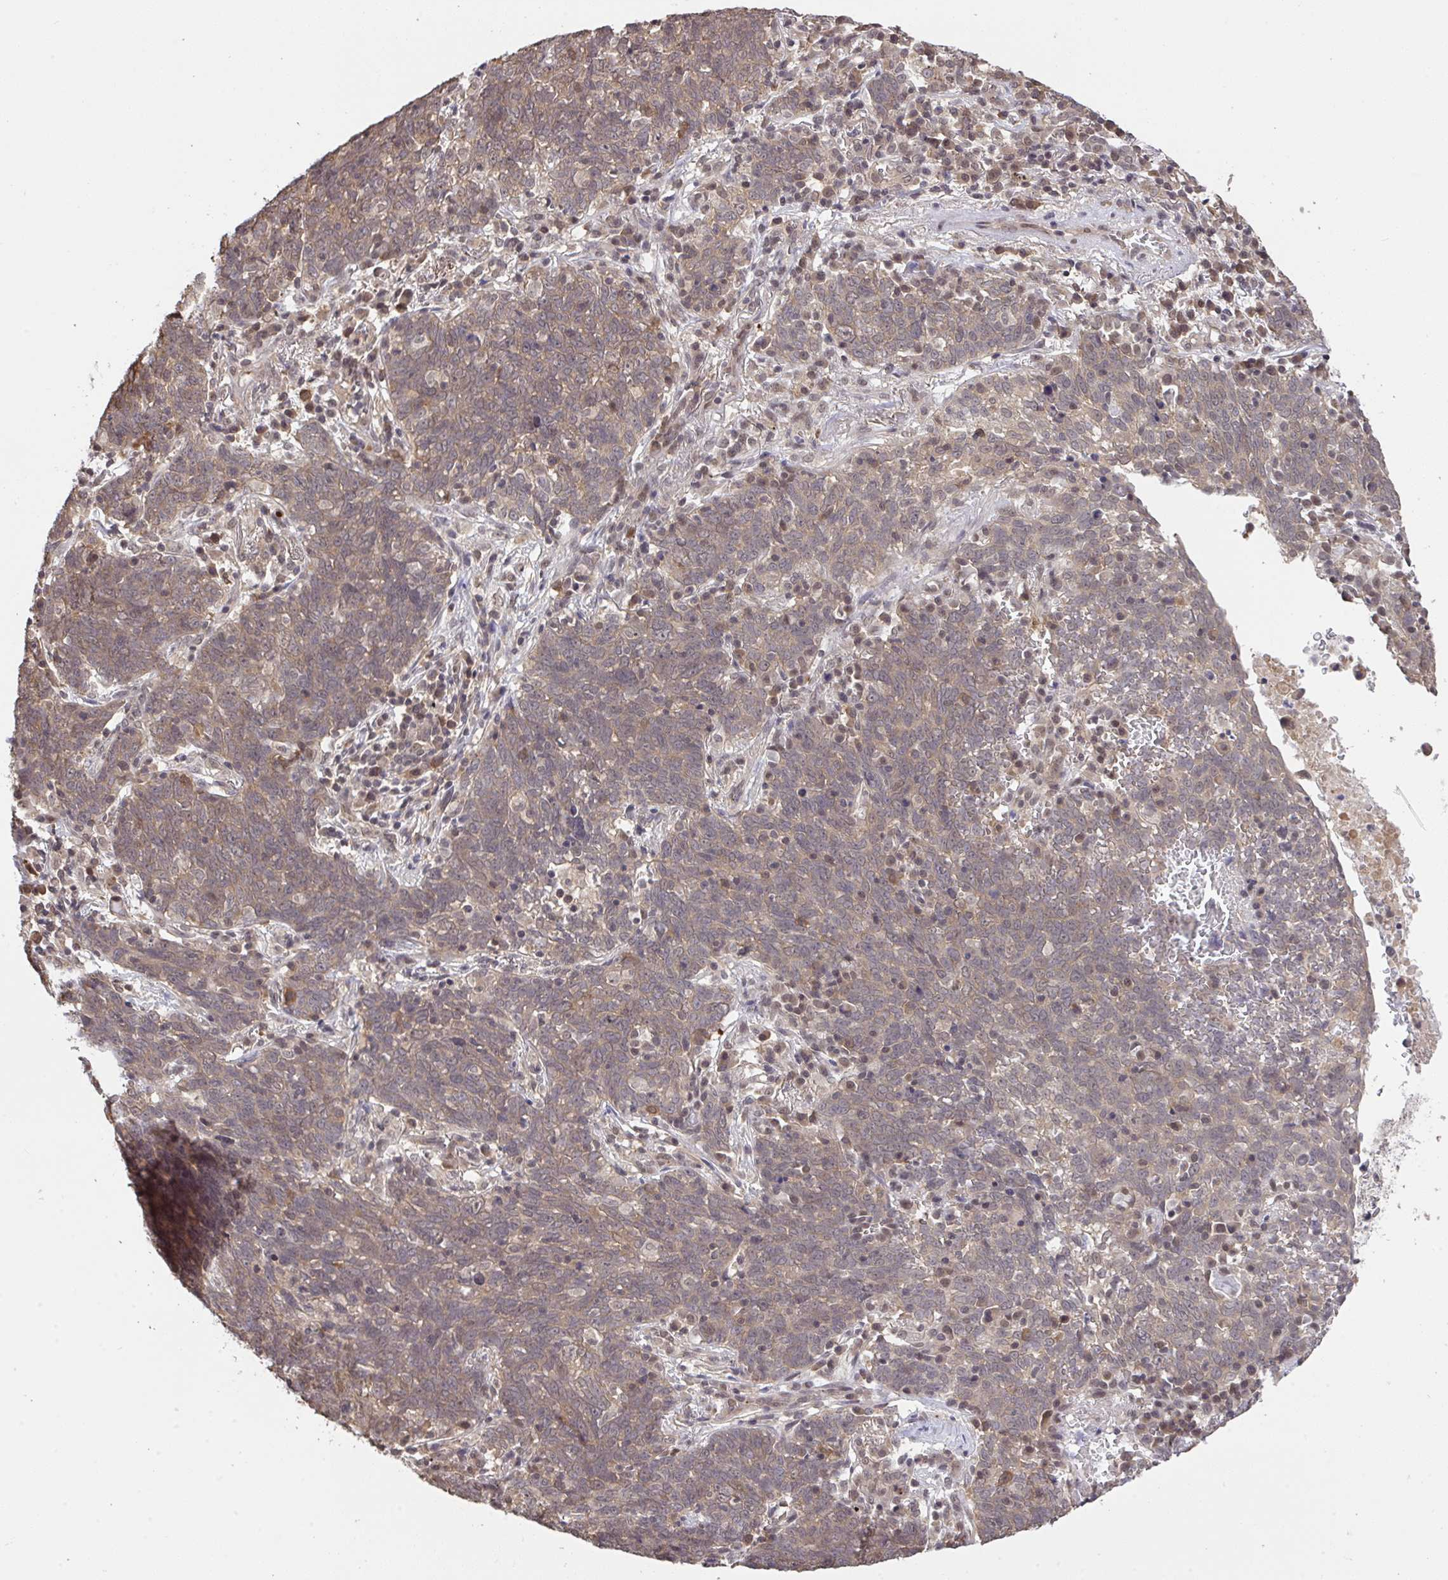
{"staining": {"intensity": "weak", "quantity": ">75%", "location": "cytoplasmic/membranous"}, "tissue": "lung cancer", "cell_type": "Tumor cells", "image_type": "cancer", "snomed": [{"axis": "morphology", "description": "Squamous cell carcinoma, NOS"}, {"axis": "topography", "description": "Lung"}], "caption": "Lung cancer (squamous cell carcinoma) tissue reveals weak cytoplasmic/membranous positivity in approximately >75% of tumor cells", "gene": "C12orf57", "patient": {"sex": "female", "age": 72}}